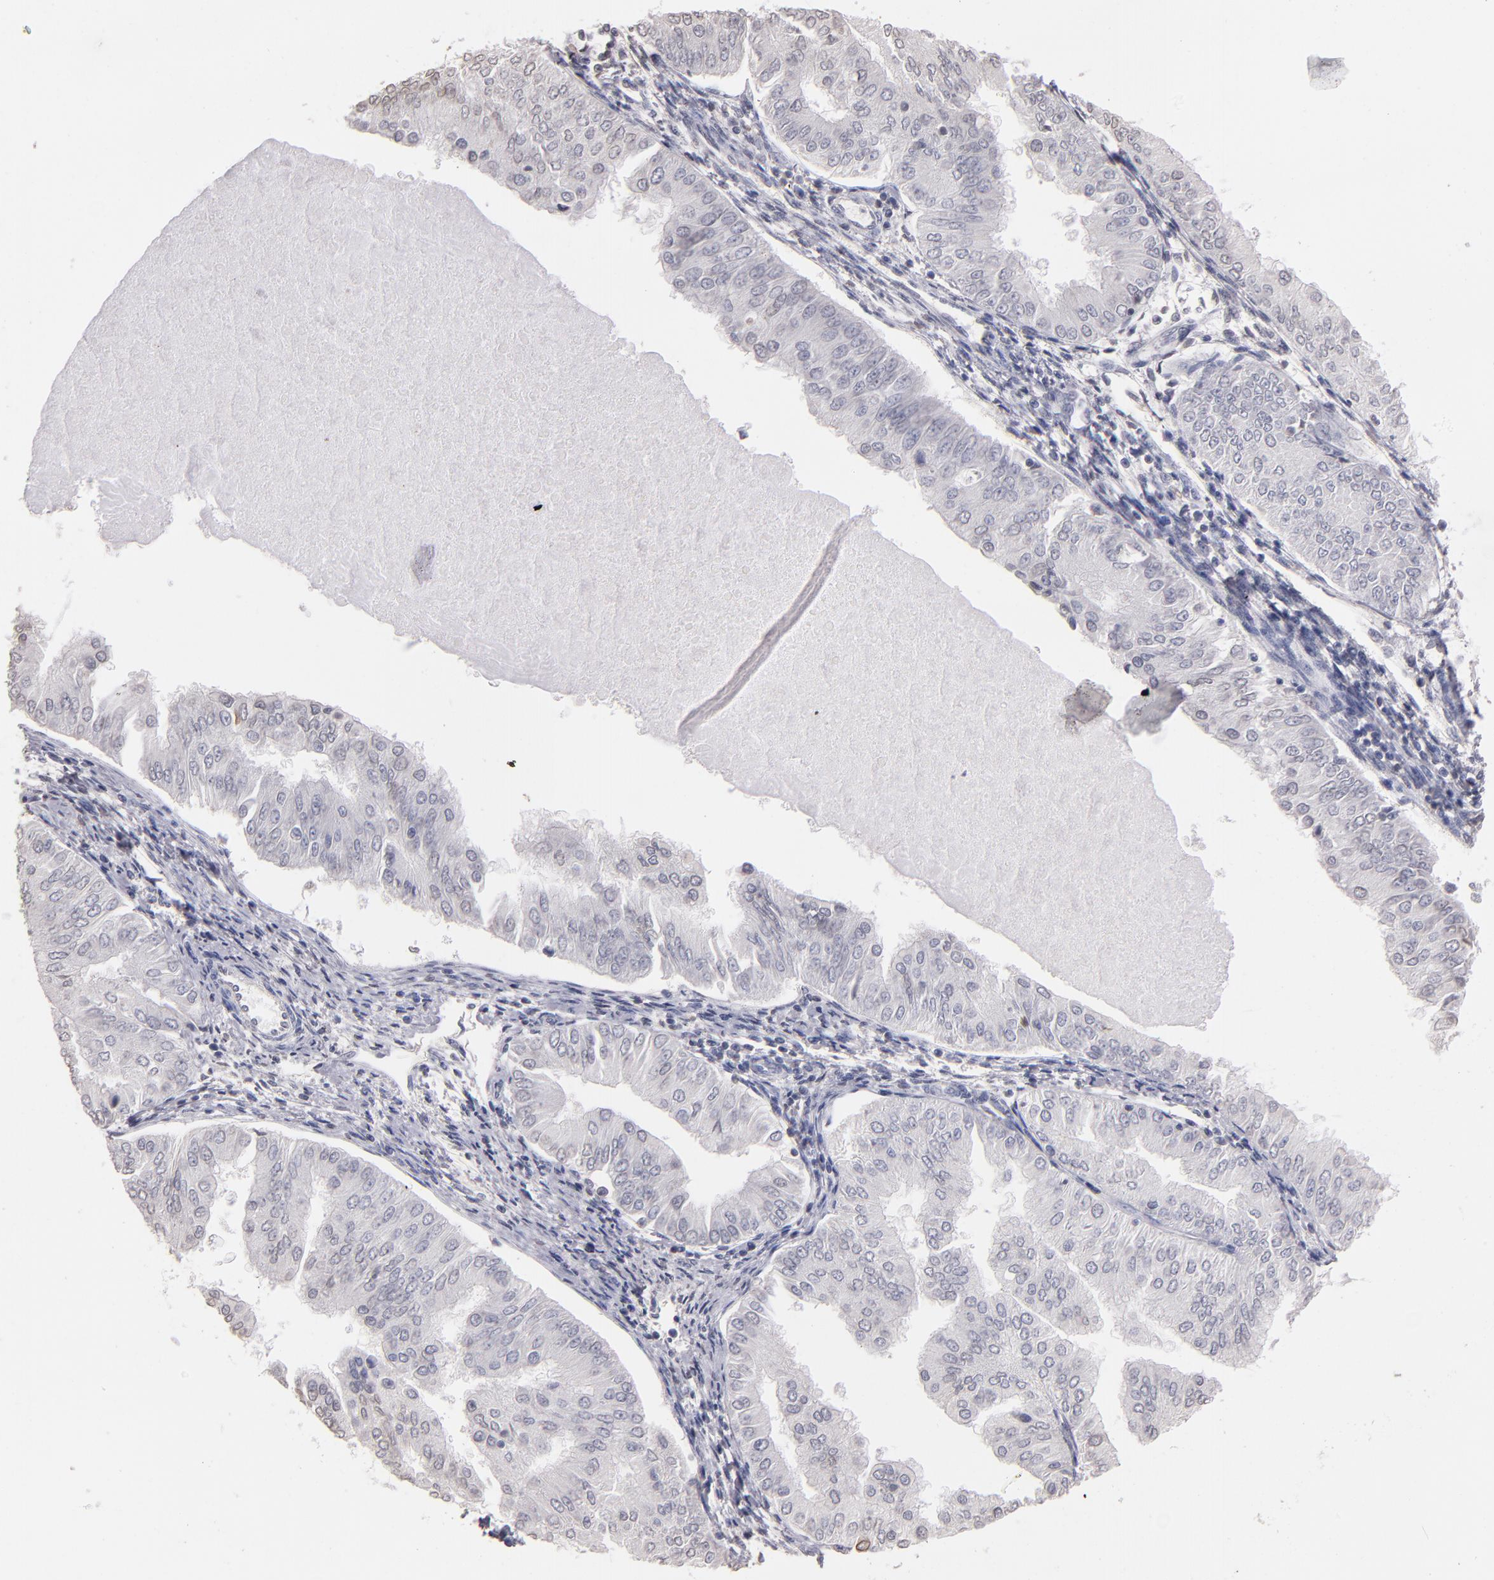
{"staining": {"intensity": "negative", "quantity": "none", "location": "none"}, "tissue": "endometrial cancer", "cell_type": "Tumor cells", "image_type": "cancer", "snomed": [{"axis": "morphology", "description": "Adenocarcinoma, NOS"}, {"axis": "topography", "description": "Endometrium"}], "caption": "DAB immunohistochemical staining of human endometrial adenocarcinoma demonstrates no significant expression in tumor cells. (Stains: DAB IHC with hematoxylin counter stain, Microscopy: brightfield microscopy at high magnification).", "gene": "SOX10", "patient": {"sex": "female", "age": 53}}